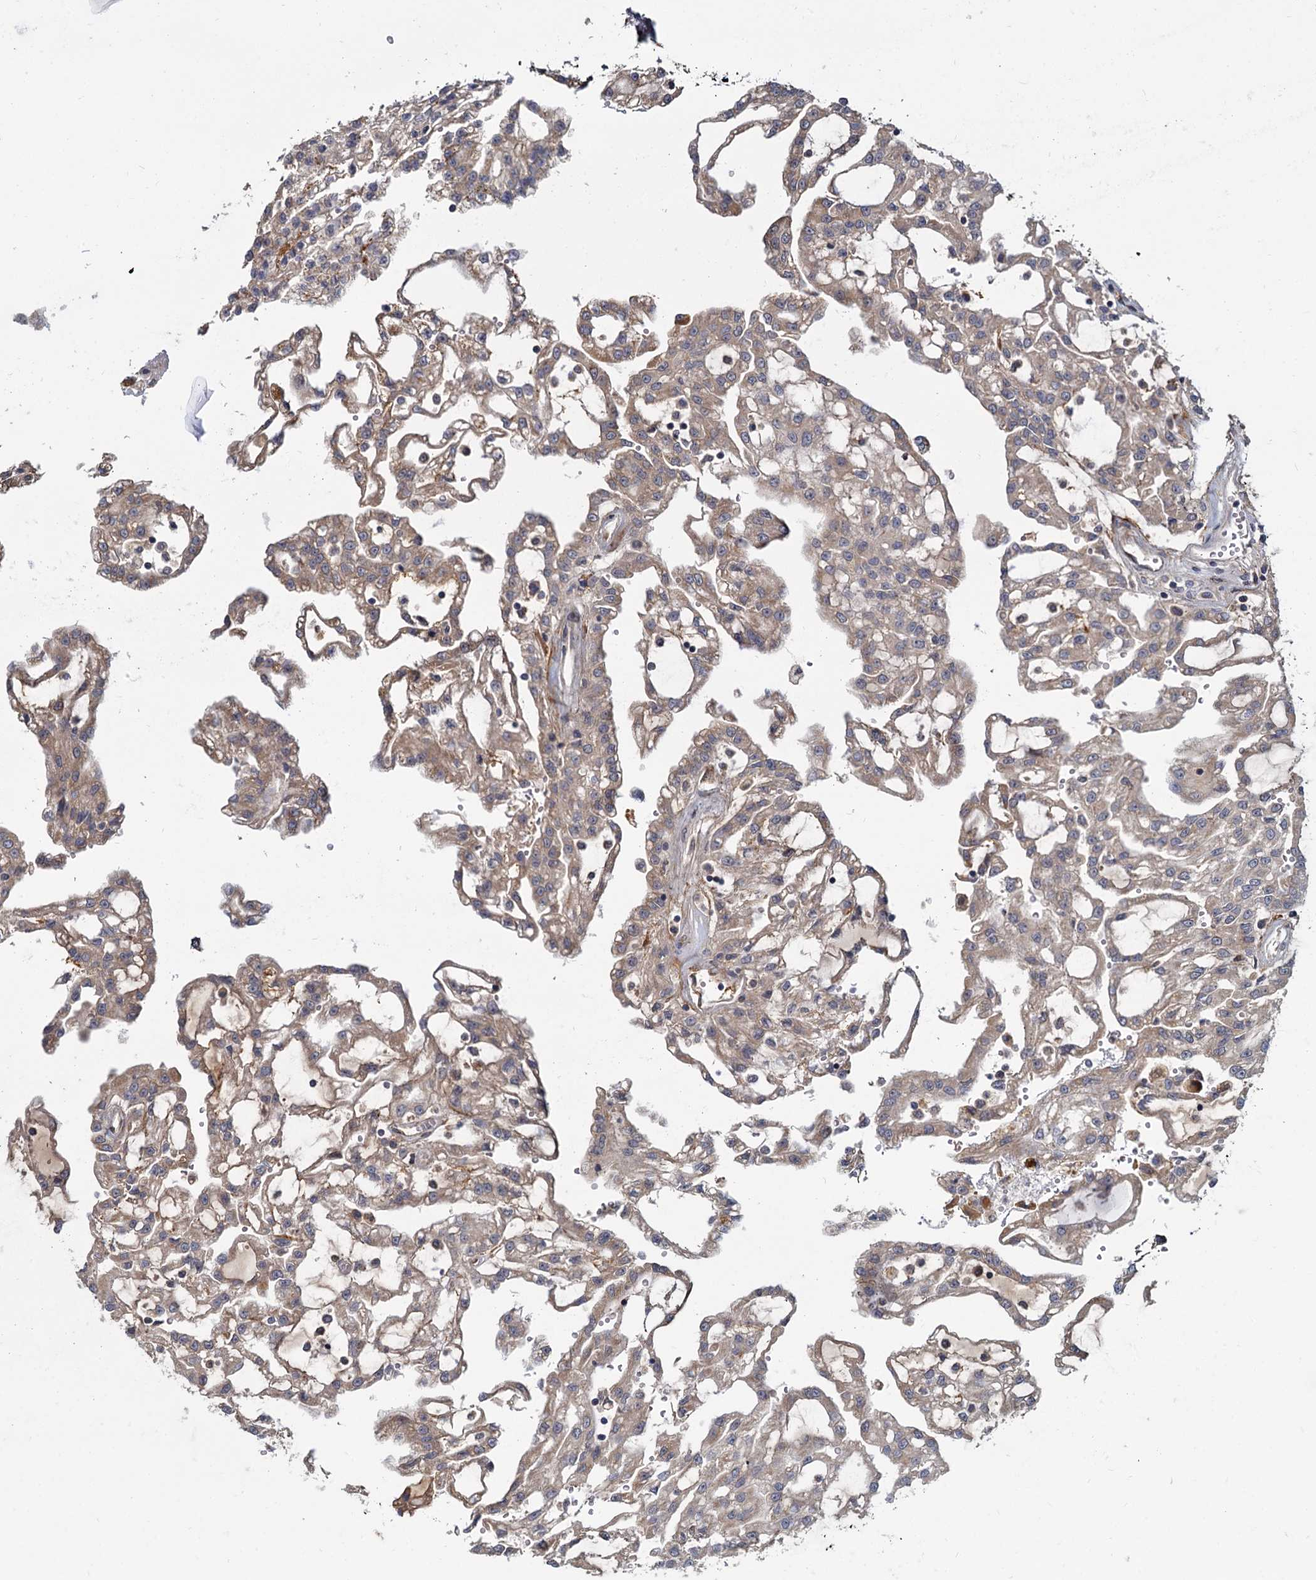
{"staining": {"intensity": "weak", "quantity": ">75%", "location": "cytoplasmic/membranous"}, "tissue": "renal cancer", "cell_type": "Tumor cells", "image_type": "cancer", "snomed": [{"axis": "morphology", "description": "Adenocarcinoma, NOS"}, {"axis": "topography", "description": "Kidney"}], "caption": "Immunohistochemical staining of human renal cancer (adenocarcinoma) displays weak cytoplasmic/membranous protein staining in about >75% of tumor cells.", "gene": "LRRC51", "patient": {"sex": "male", "age": 63}}